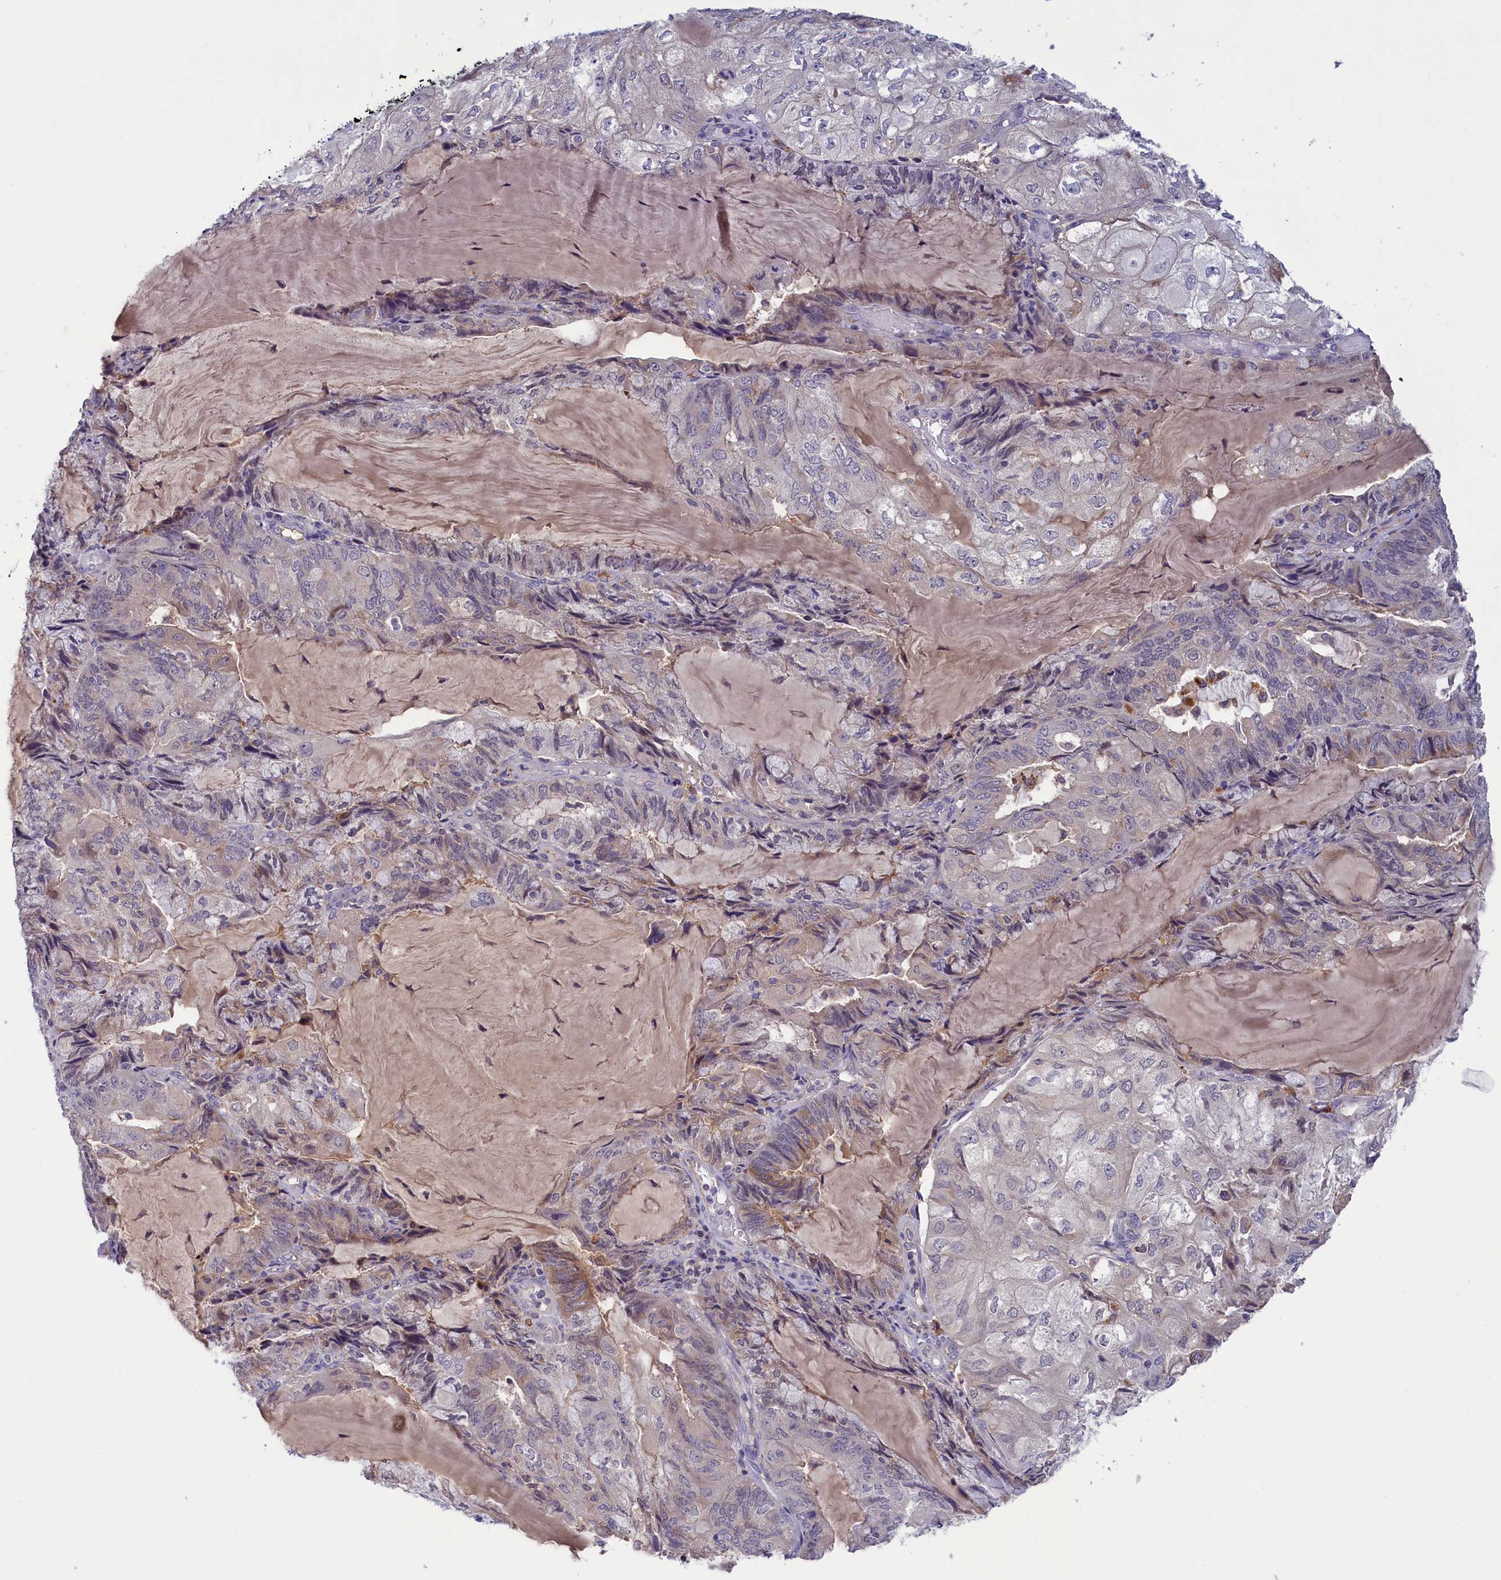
{"staining": {"intensity": "weak", "quantity": "<25%", "location": "cytoplasmic/membranous"}, "tissue": "endometrial cancer", "cell_type": "Tumor cells", "image_type": "cancer", "snomed": [{"axis": "morphology", "description": "Adenocarcinoma, NOS"}, {"axis": "topography", "description": "Endometrium"}], "caption": "The micrograph reveals no significant staining in tumor cells of endometrial cancer (adenocarcinoma). Nuclei are stained in blue.", "gene": "STYX", "patient": {"sex": "female", "age": 81}}